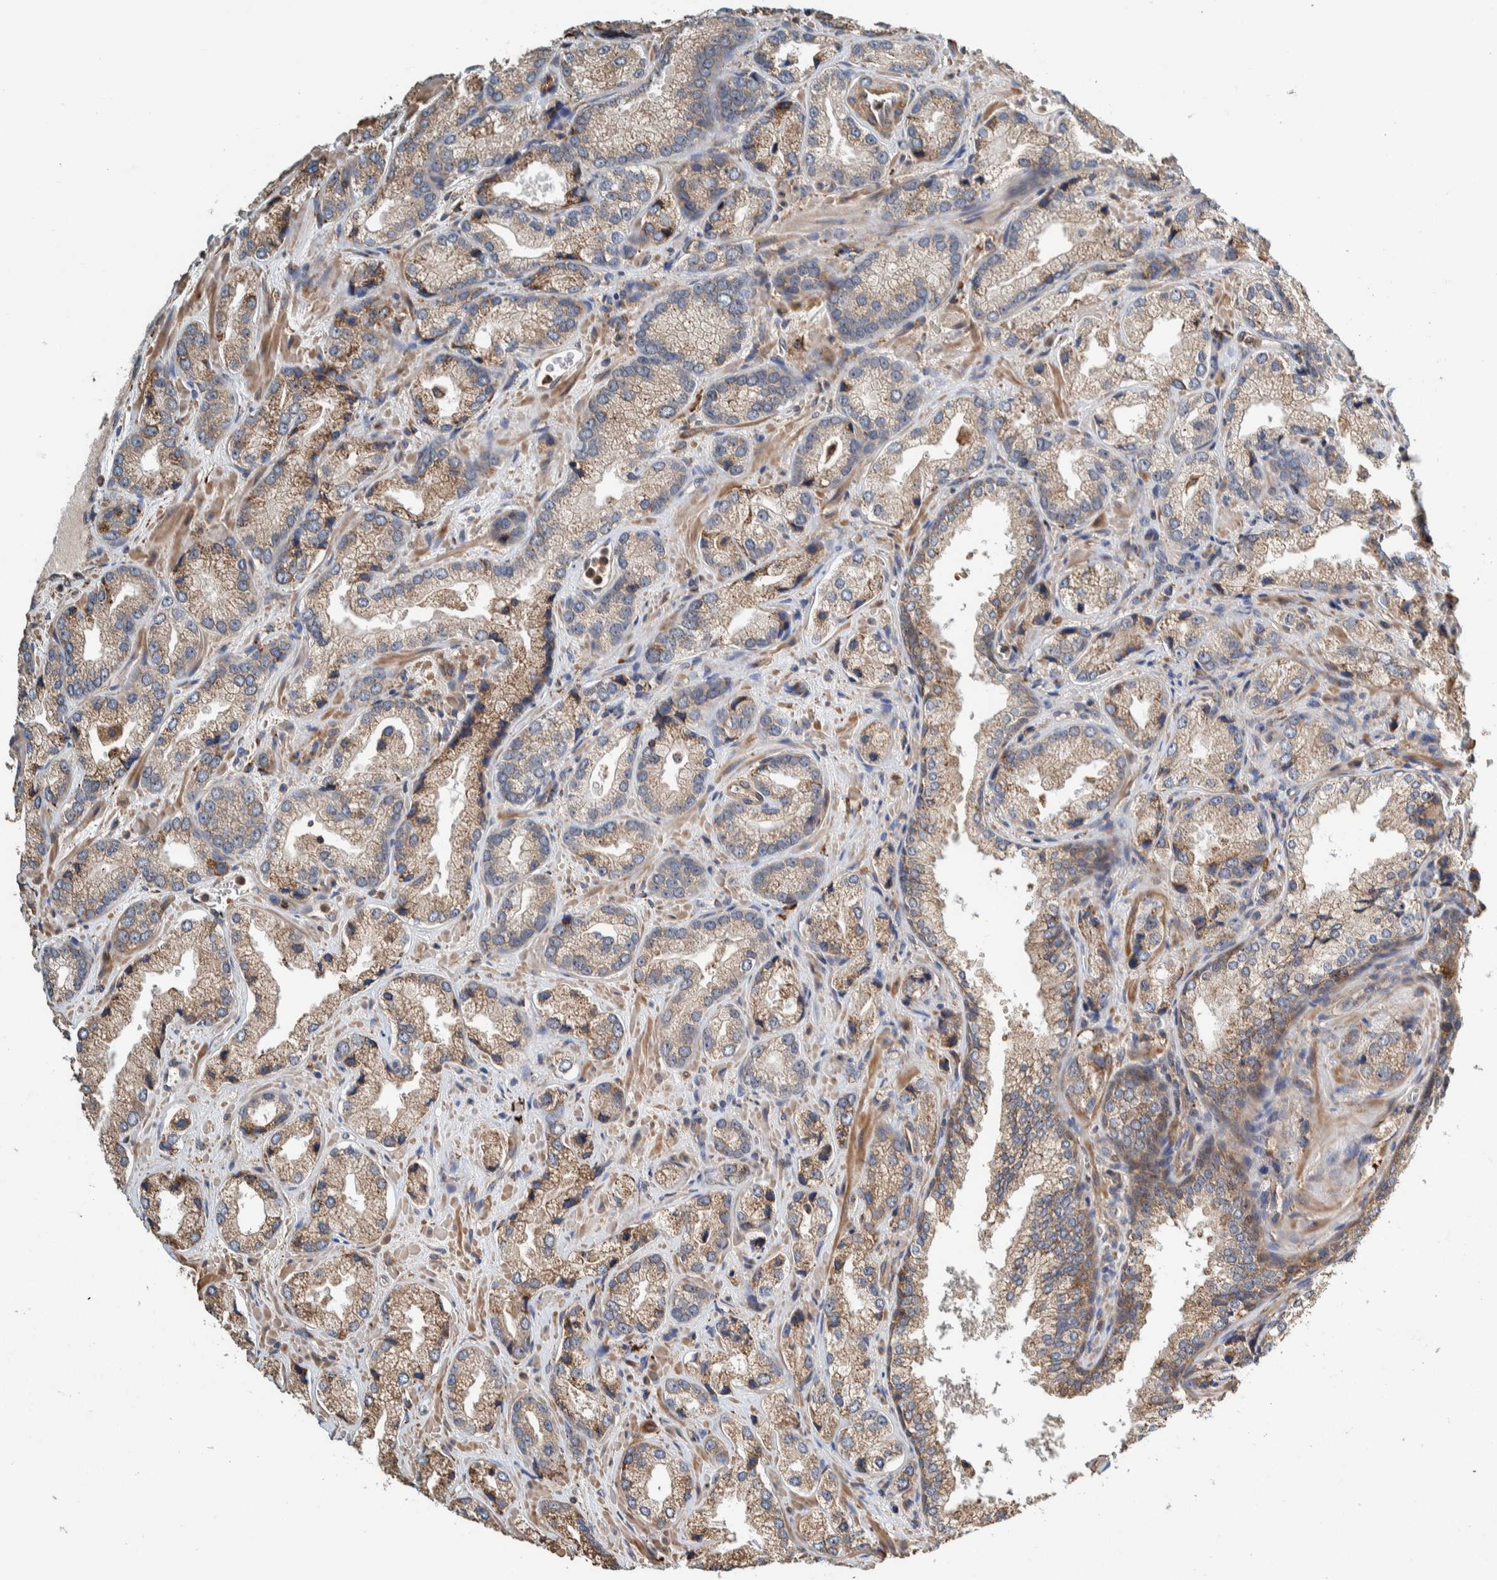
{"staining": {"intensity": "moderate", "quantity": ">75%", "location": "cytoplasmic/membranous"}, "tissue": "prostate cancer", "cell_type": "Tumor cells", "image_type": "cancer", "snomed": [{"axis": "morphology", "description": "Adenocarcinoma, High grade"}, {"axis": "topography", "description": "Prostate"}], "caption": "IHC of human prostate high-grade adenocarcinoma demonstrates medium levels of moderate cytoplasmic/membranous expression in about >75% of tumor cells.", "gene": "PLA2G3", "patient": {"sex": "male", "age": 63}}